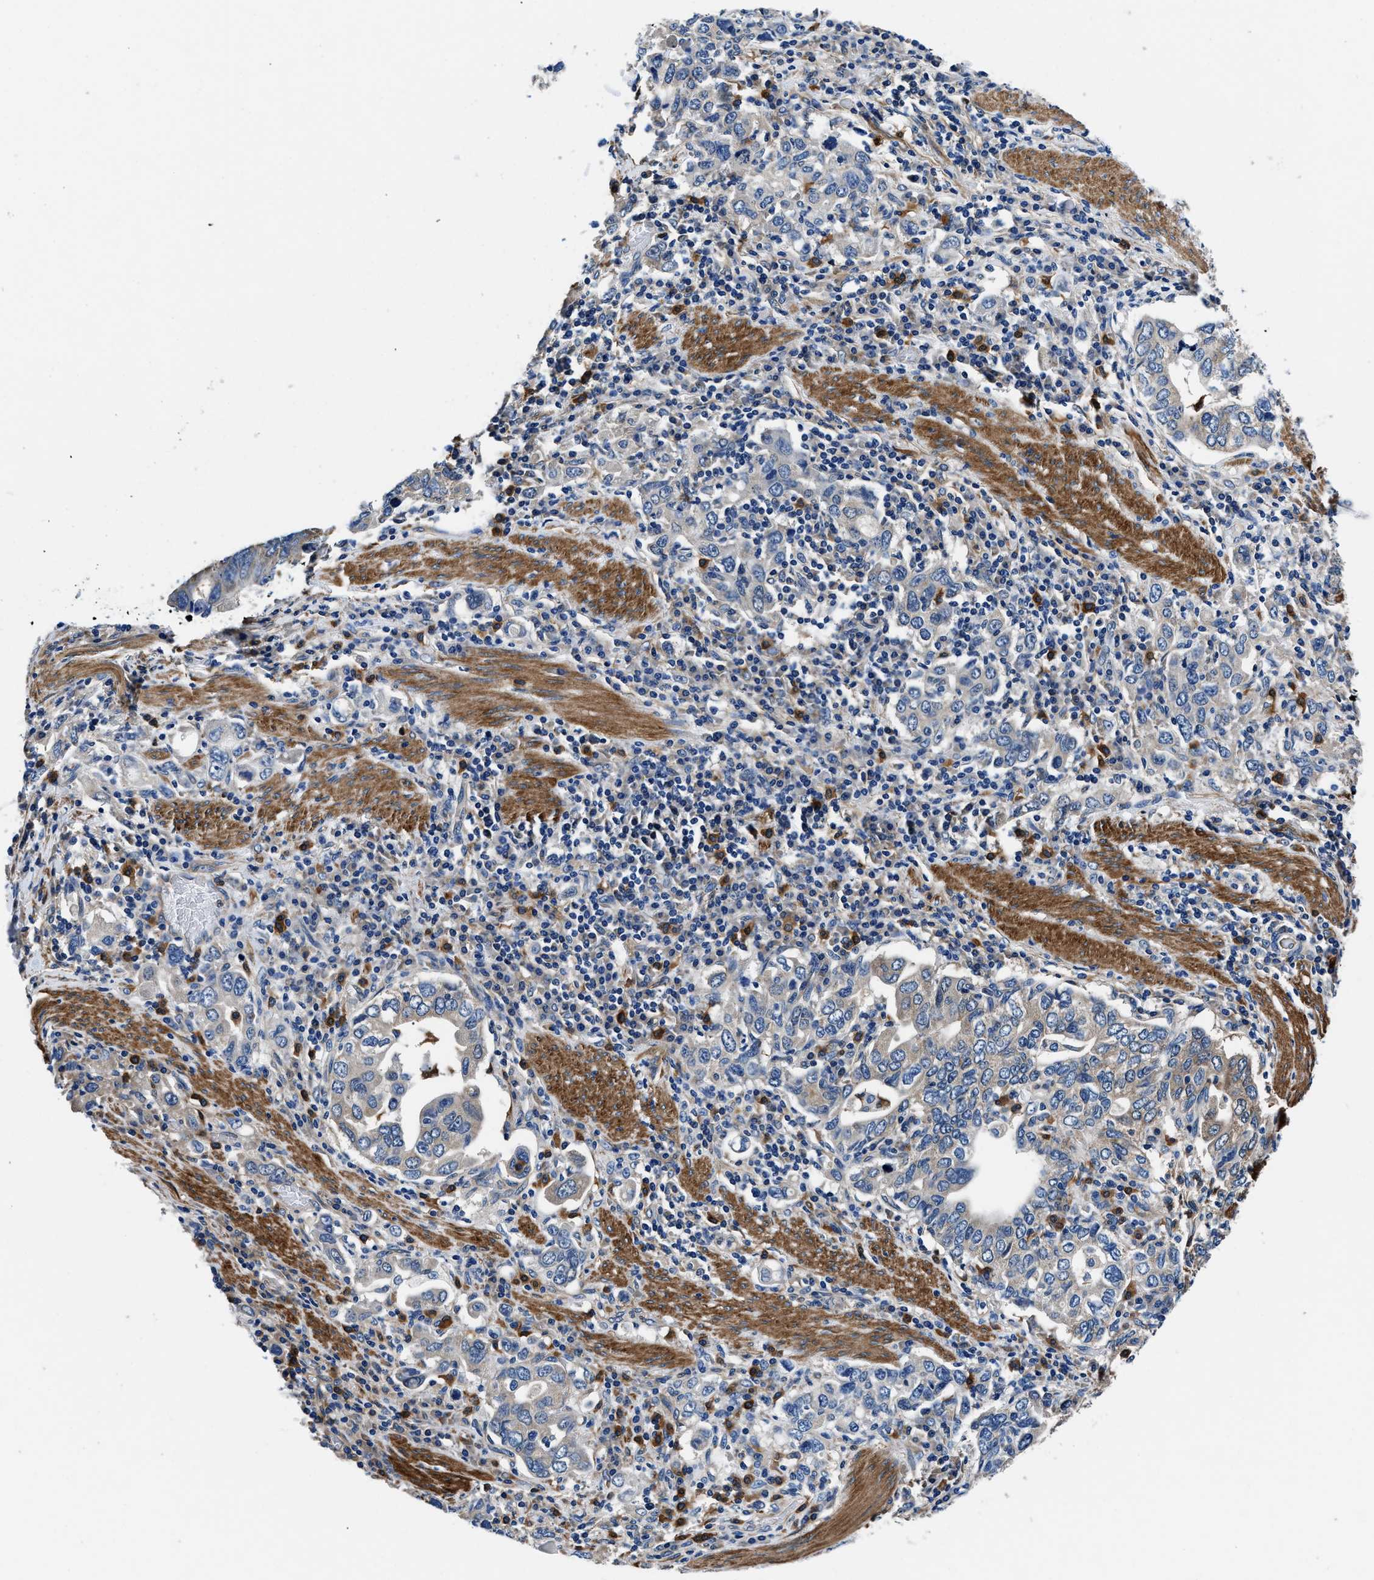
{"staining": {"intensity": "weak", "quantity": "25%-75%", "location": "cytoplasmic/membranous"}, "tissue": "stomach cancer", "cell_type": "Tumor cells", "image_type": "cancer", "snomed": [{"axis": "morphology", "description": "Adenocarcinoma, NOS"}, {"axis": "topography", "description": "Stomach, upper"}], "caption": "A brown stain labels weak cytoplasmic/membranous staining of a protein in stomach cancer (adenocarcinoma) tumor cells.", "gene": "NEU1", "patient": {"sex": "male", "age": 62}}